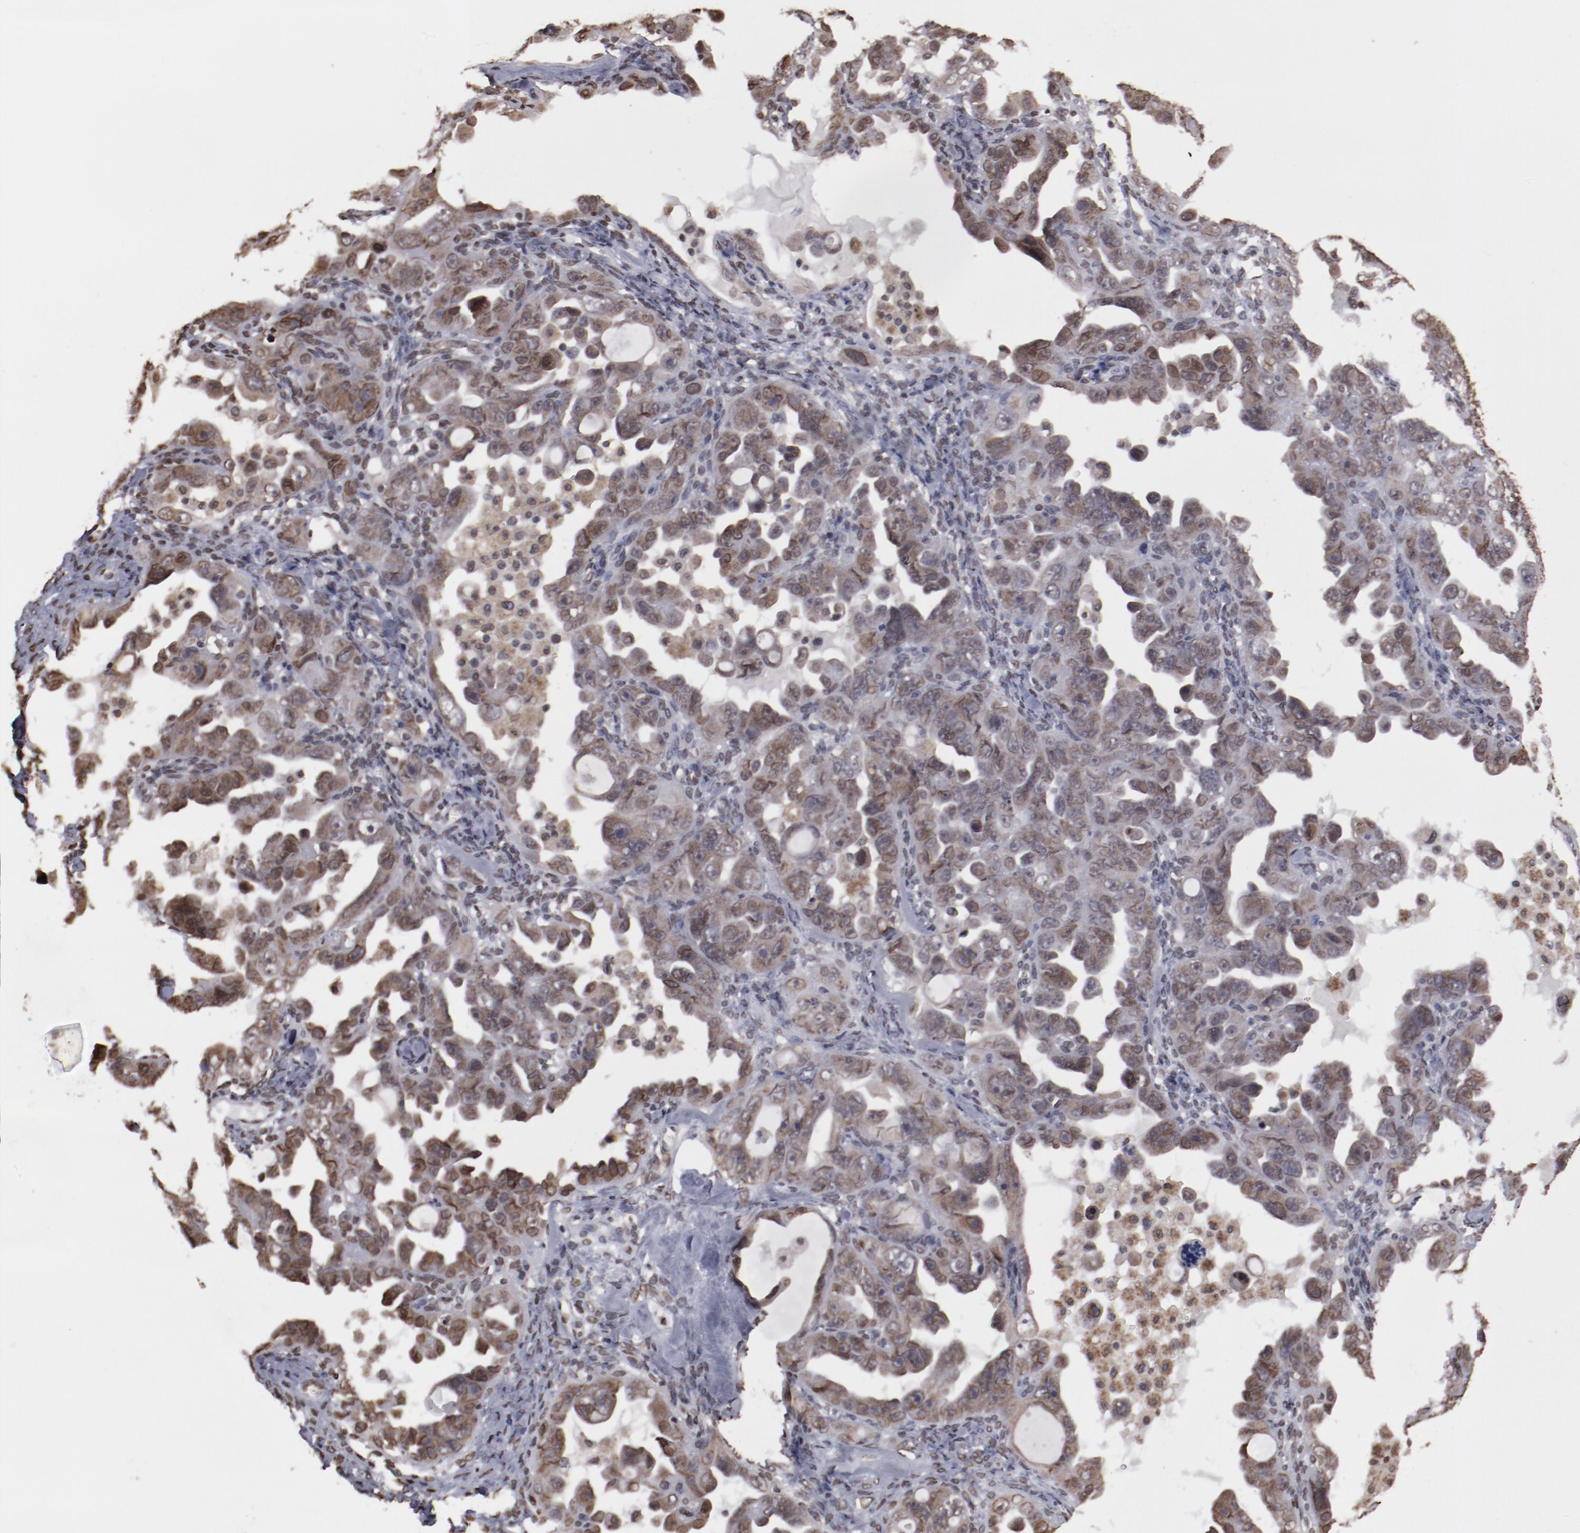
{"staining": {"intensity": "weak", "quantity": ">75%", "location": "nuclear"}, "tissue": "ovarian cancer", "cell_type": "Tumor cells", "image_type": "cancer", "snomed": [{"axis": "morphology", "description": "Cystadenocarcinoma, serous, NOS"}, {"axis": "topography", "description": "Ovary"}], "caption": "Immunohistochemistry staining of ovarian cancer (serous cystadenocarcinoma), which exhibits low levels of weak nuclear expression in approximately >75% of tumor cells indicating weak nuclear protein staining. The staining was performed using DAB (brown) for protein detection and nuclei were counterstained in hematoxylin (blue).", "gene": "AKT1", "patient": {"sex": "female", "age": 66}}